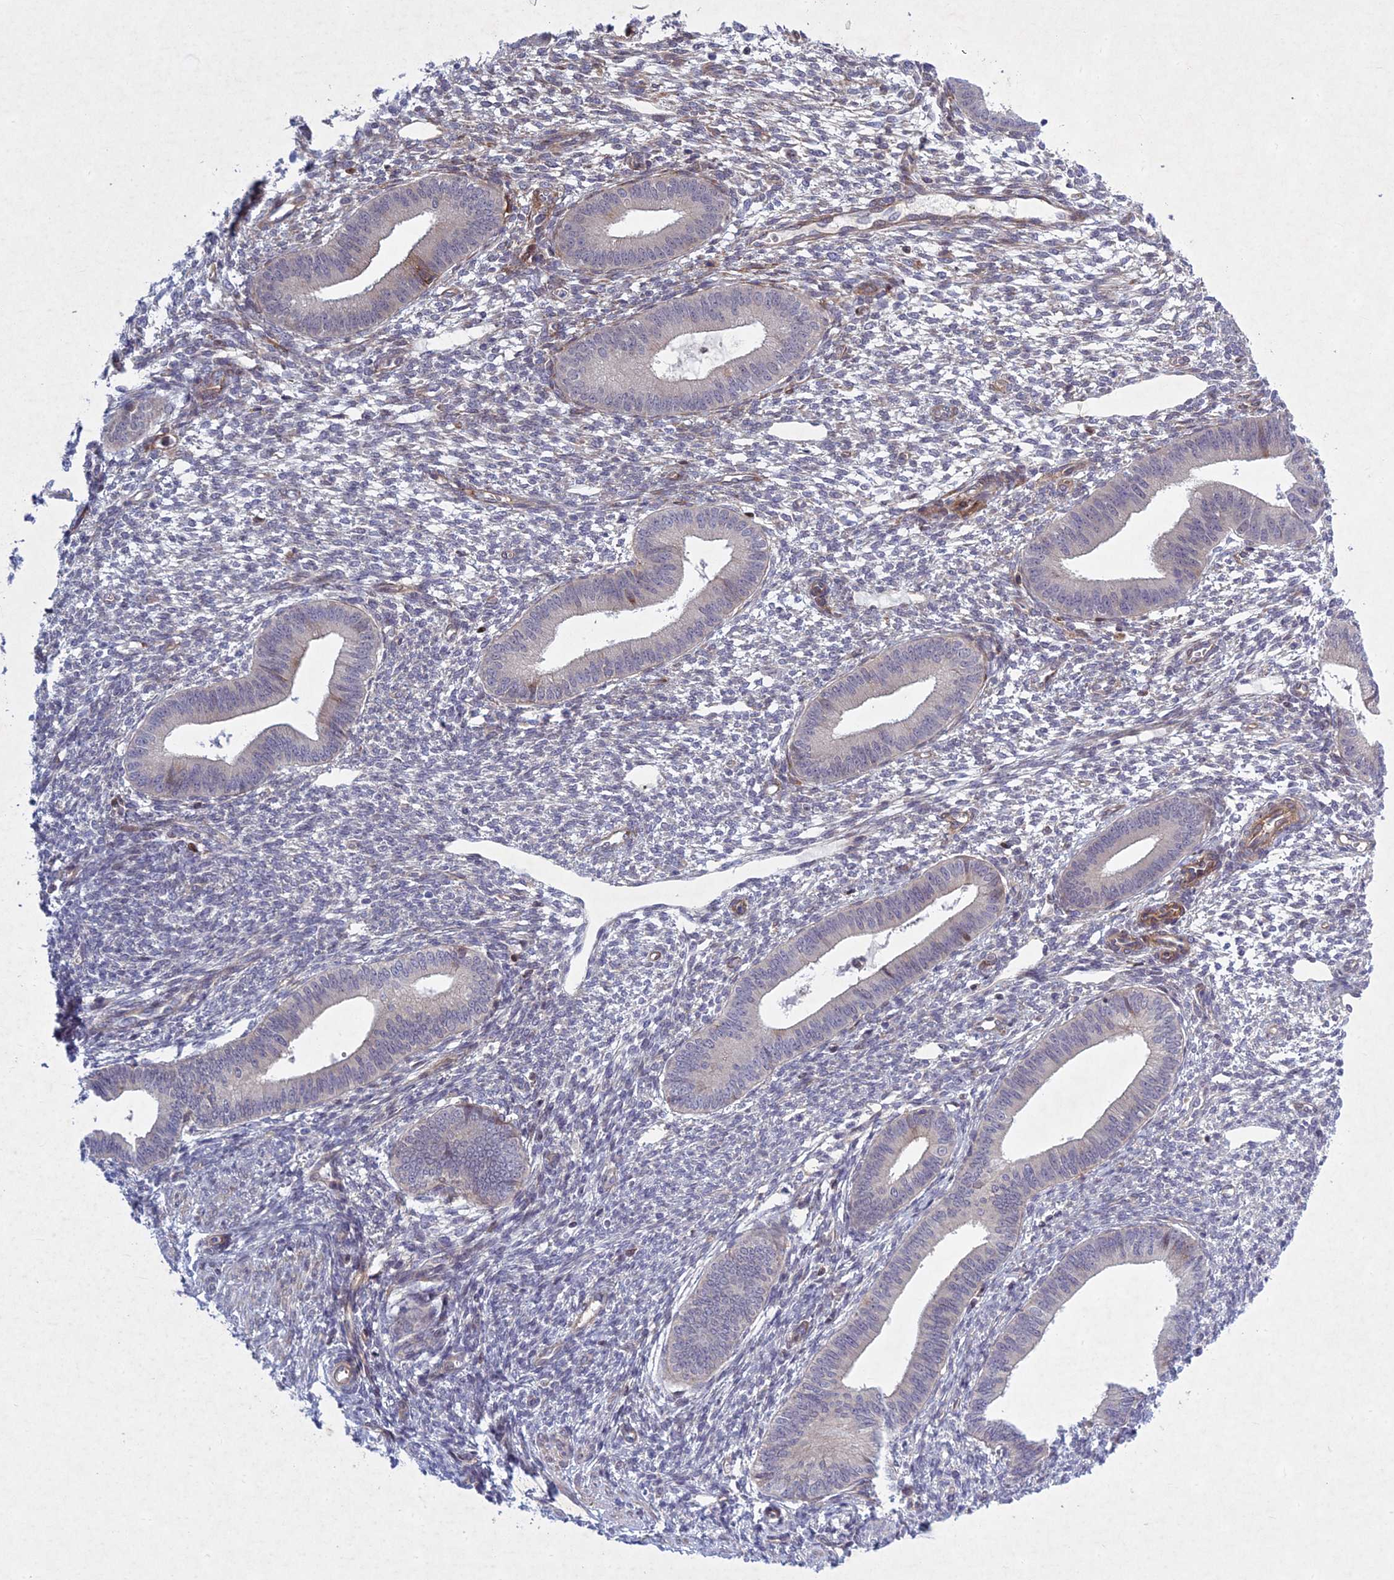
{"staining": {"intensity": "negative", "quantity": "none", "location": "none"}, "tissue": "endometrium", "cell_type": "Cells in endometrial stroma", "image_type": "normal", "snomed": [{"axis": "morphology", "description": "Normal tissue, NOS"}, {"axis": "topography", "description": "Endometrium"}], "caption": "Protein analysis of normal endometrium reveals no significant positivity in cells in endometrial stroma. (DAB (3,3'-diaminobenzidine) immunohistochemistry (IHC) with hematoxylin counter stain).", "gene": "PTHLH", "patient": {"sex": "female", "age": 46}}